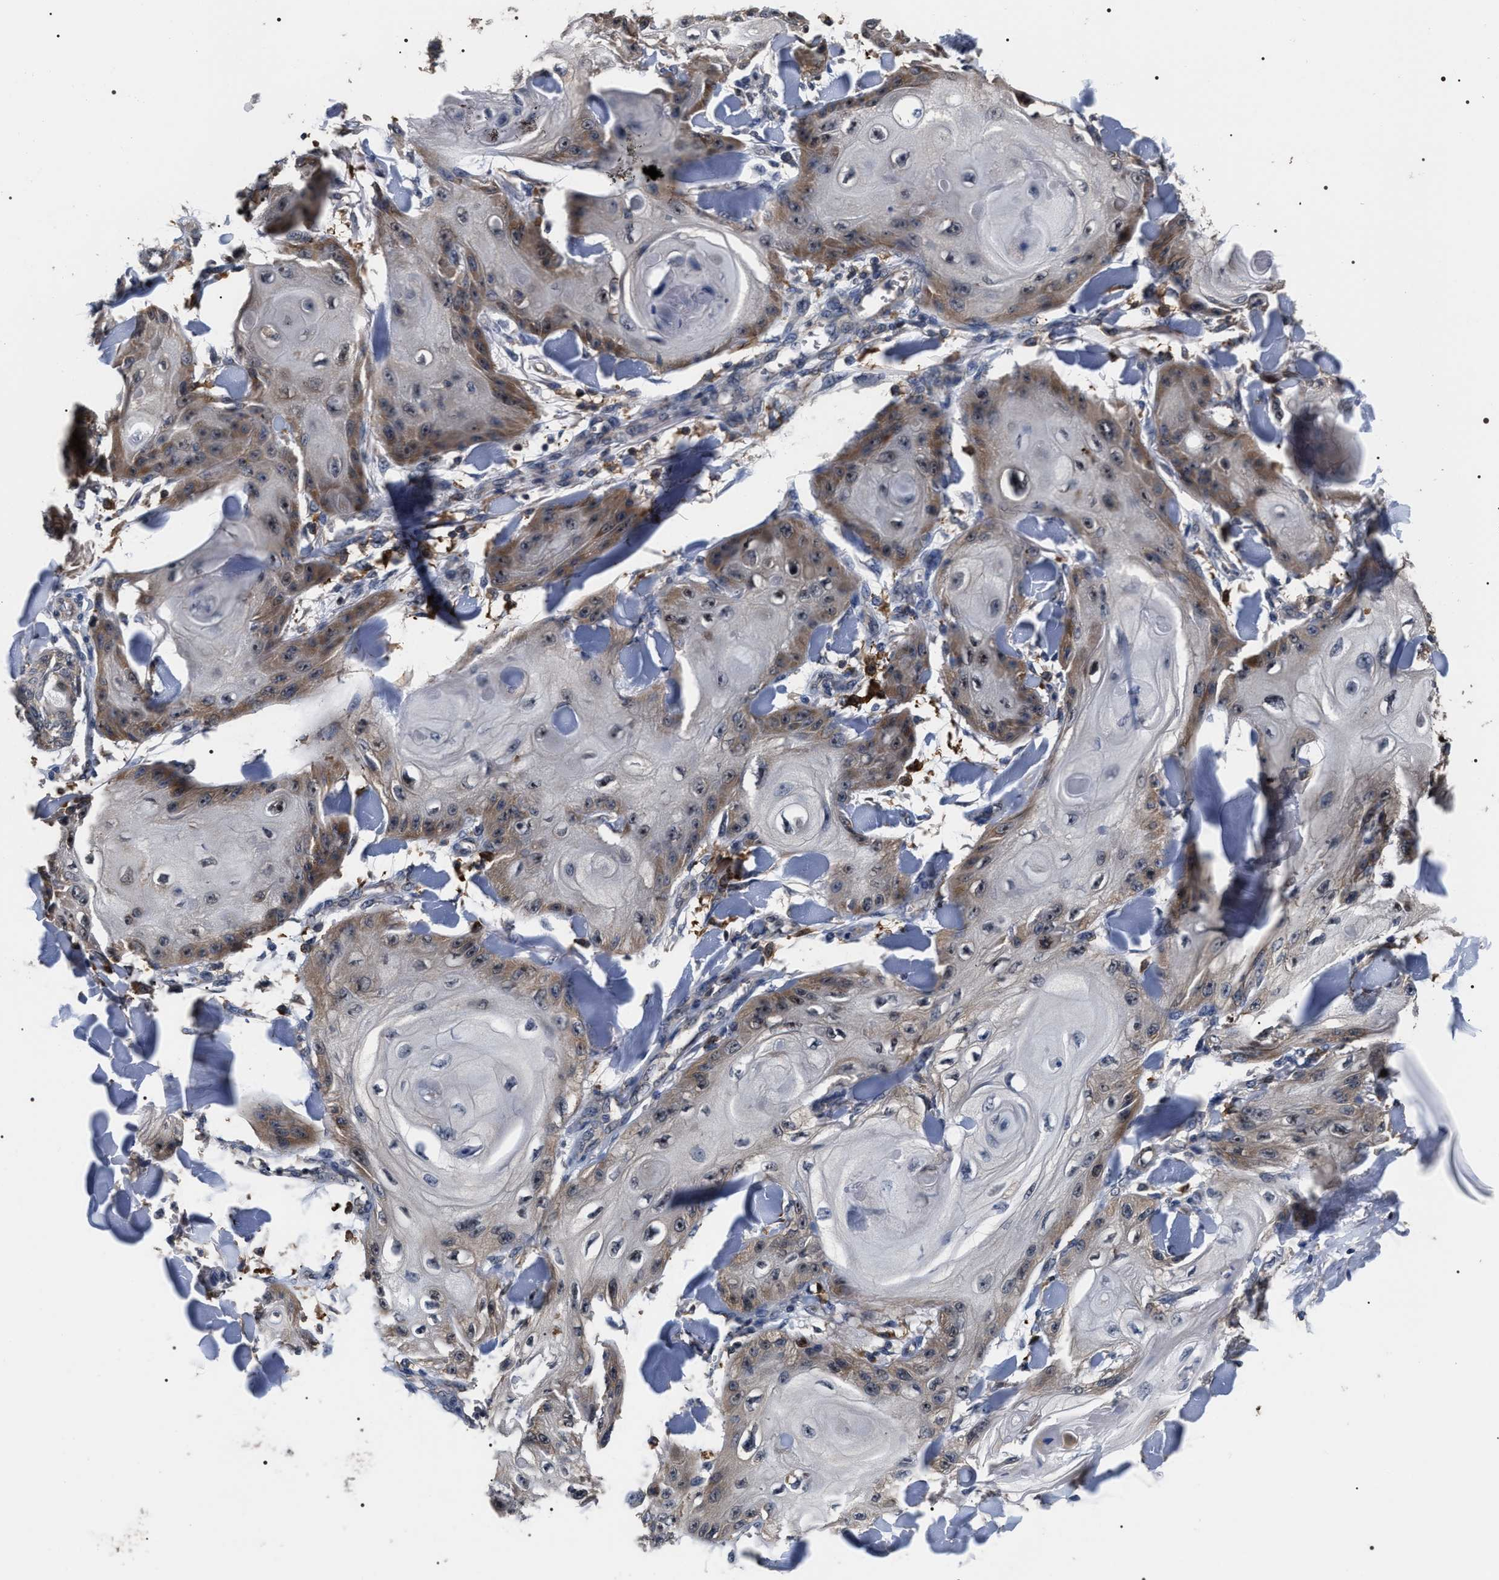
{"staining": {"intensity": "moderate", "quantity": "<25%", "location": "cytoplasmic/membranous,nuclear"}, "tissue": "skin cancer", "cell_type": "Tumor cells", "image_type": "cancer", "snomed": [{"axis": "morphology", "description": "Squamous cell carcinoma, NOS"}, {"axis": "topography", "description": "Skin"}], "caption": "The histopathology image shows a brown stain indicating the presence of a protein in the cytoplasmic/membranous and nuclear of tumor cells in skin cancer (squamous cell carcinoma). Using DAB (3,3'-diaminobenzidine) (brown) and hematoxylin (blue) stains, captured at high magnification using brightfield microscopy.", "gene": "UPF3A", "patient": {"sex": "male", "age": 74}}